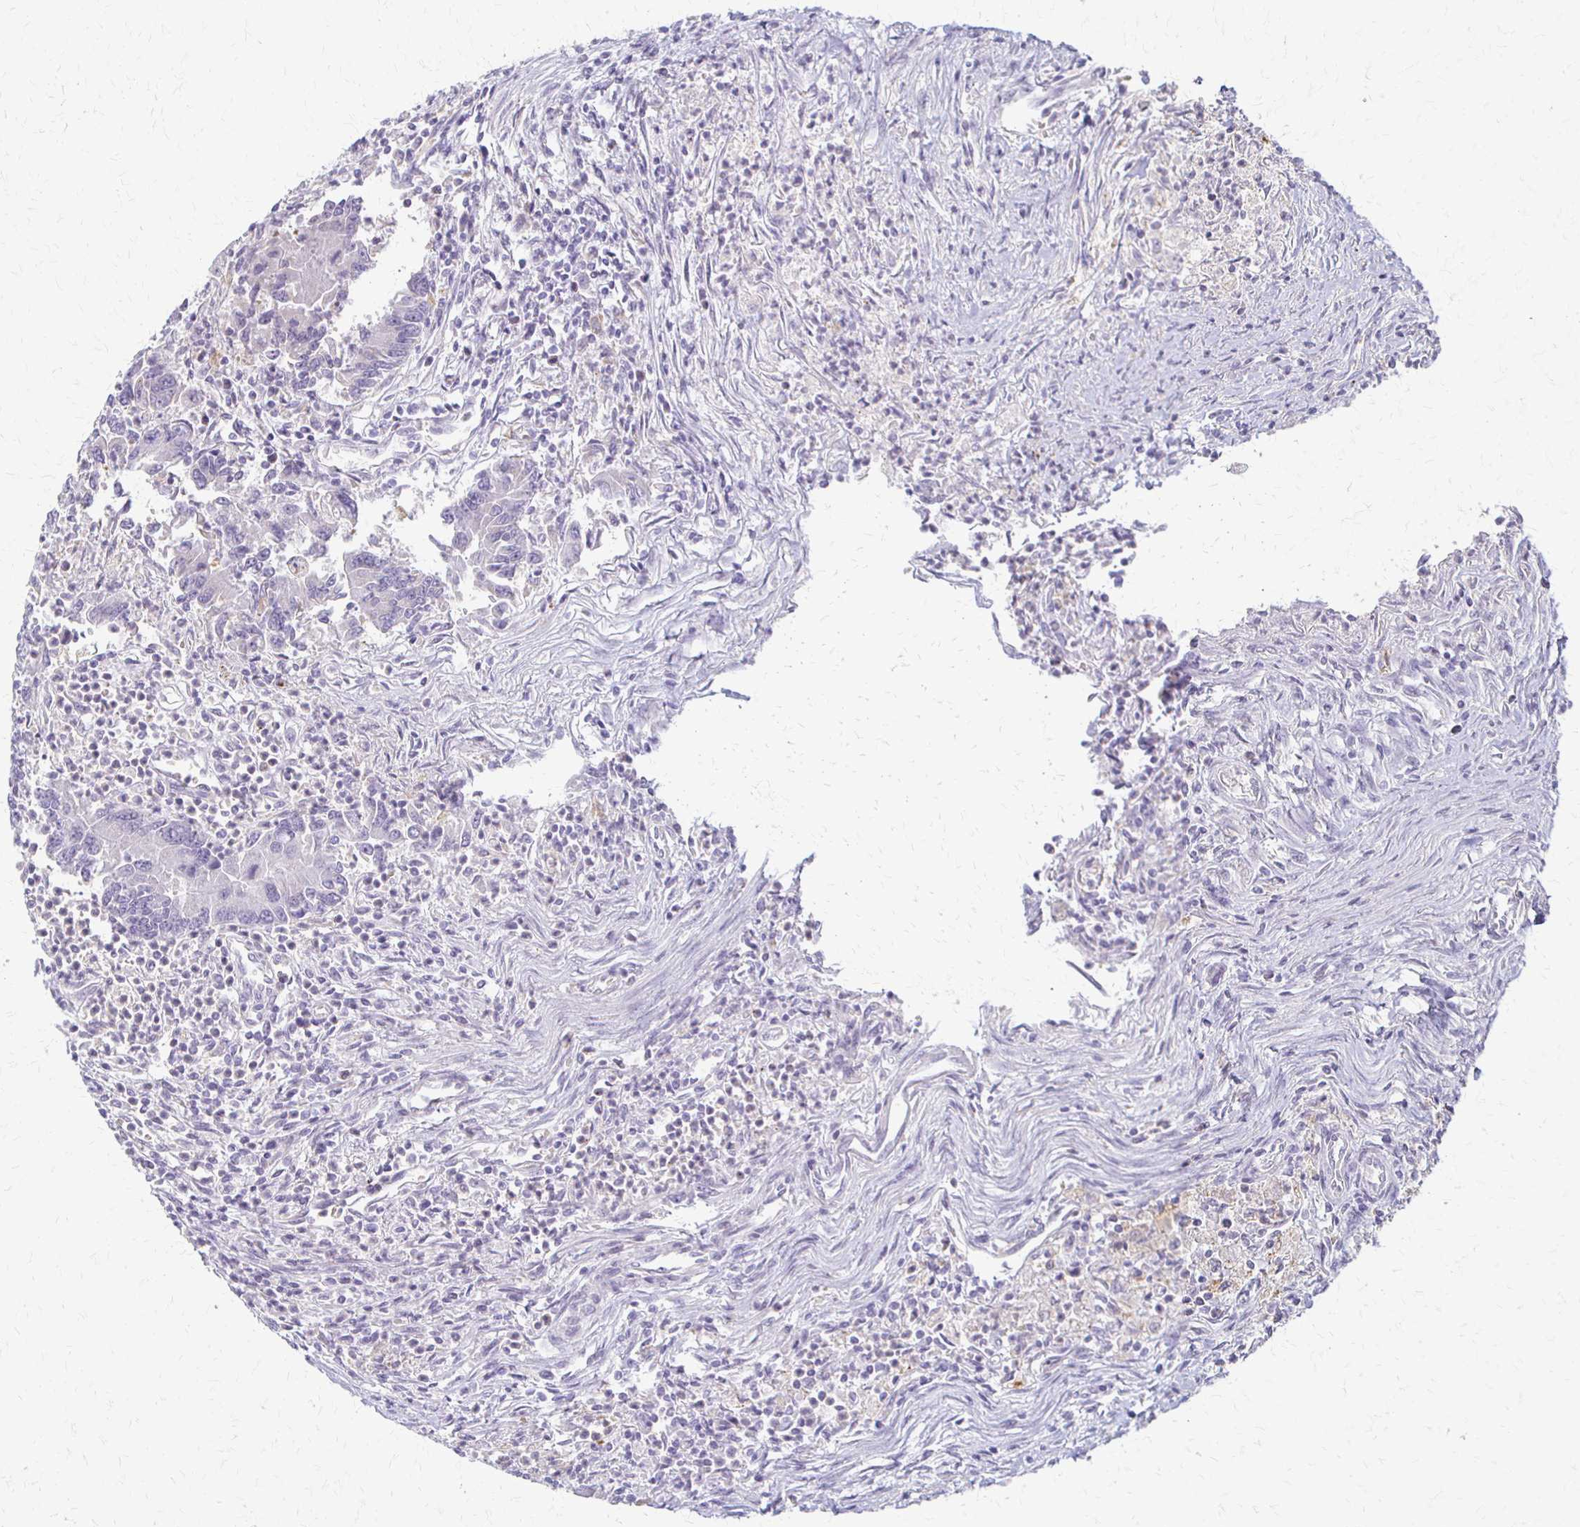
{"staining": {"intensity": "negative", "quantity": "none", "location": "none"}, "tissue": "colorectal cancer", "cell_type": "Tumor cells", "image_type": "cancer", "snomed": [{"axis": "morphology", "description": "Adenocarcinoma, NOS"}, {"axis": "topography", "description": "Colon"}], "caption": "Adenocarcinoma (colorectal) was stained to show a protein in brown. There is no significant positivity in tumor cells.", "gene": "ACP5", "patient": {"sex": "female", "age": 67}}